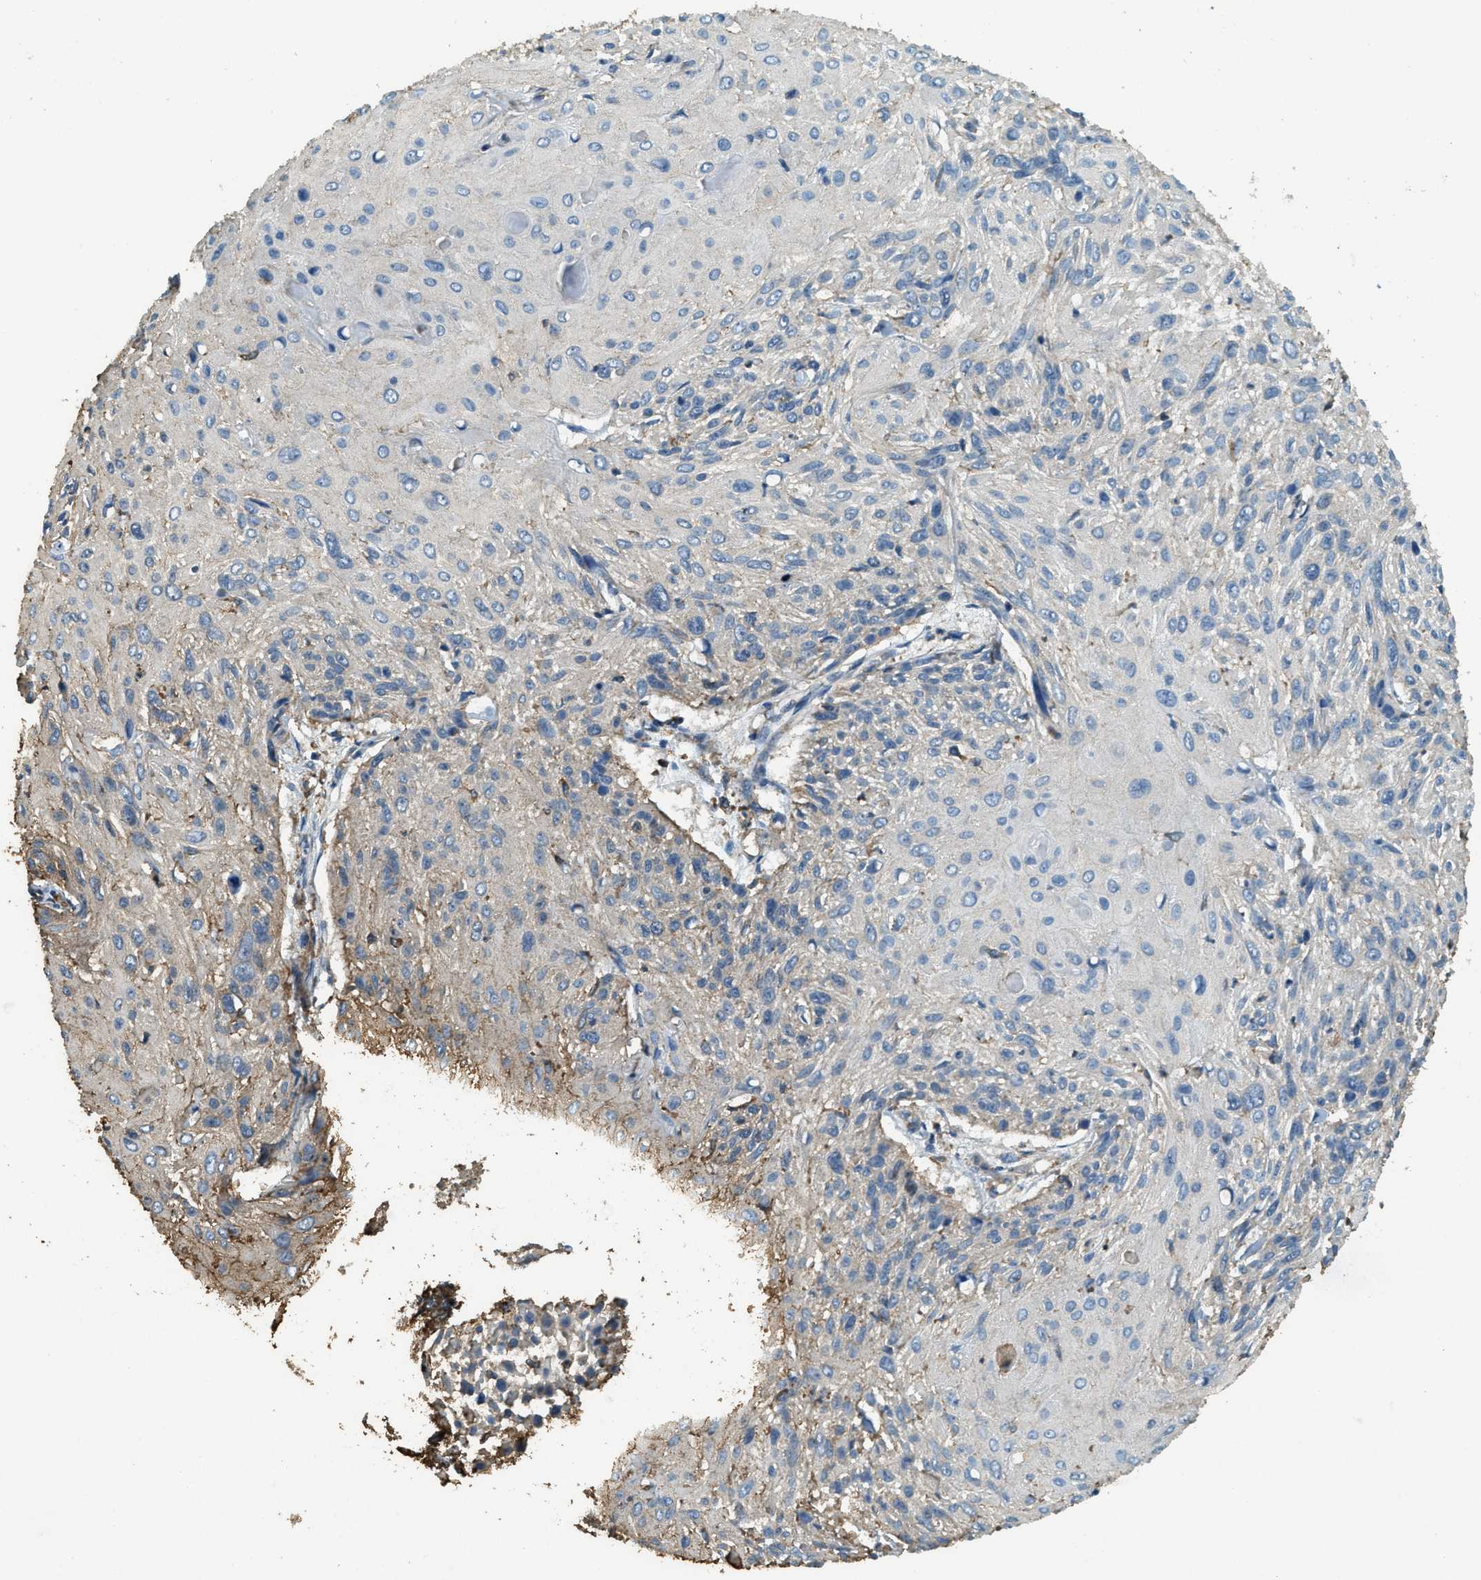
{"staining": {"intensity": "negative", "quantity": "none", "location": "none"}, "tissue": "cervical cancer", "cell_type": "Tumor cells", "image_type": "cancer", "snomed": [{"axis": "morphology", "description": "Squamous cell carcinoma, NOS"}, {"axis": "topography", "description": "Cervix"}], "caption": "This is a image of immunohistochemistry staining of cervical cancer, which shows no staining in tumor cells.", "gene": "ERGIC1", "patient": {"sex": "female", "age": 51}}